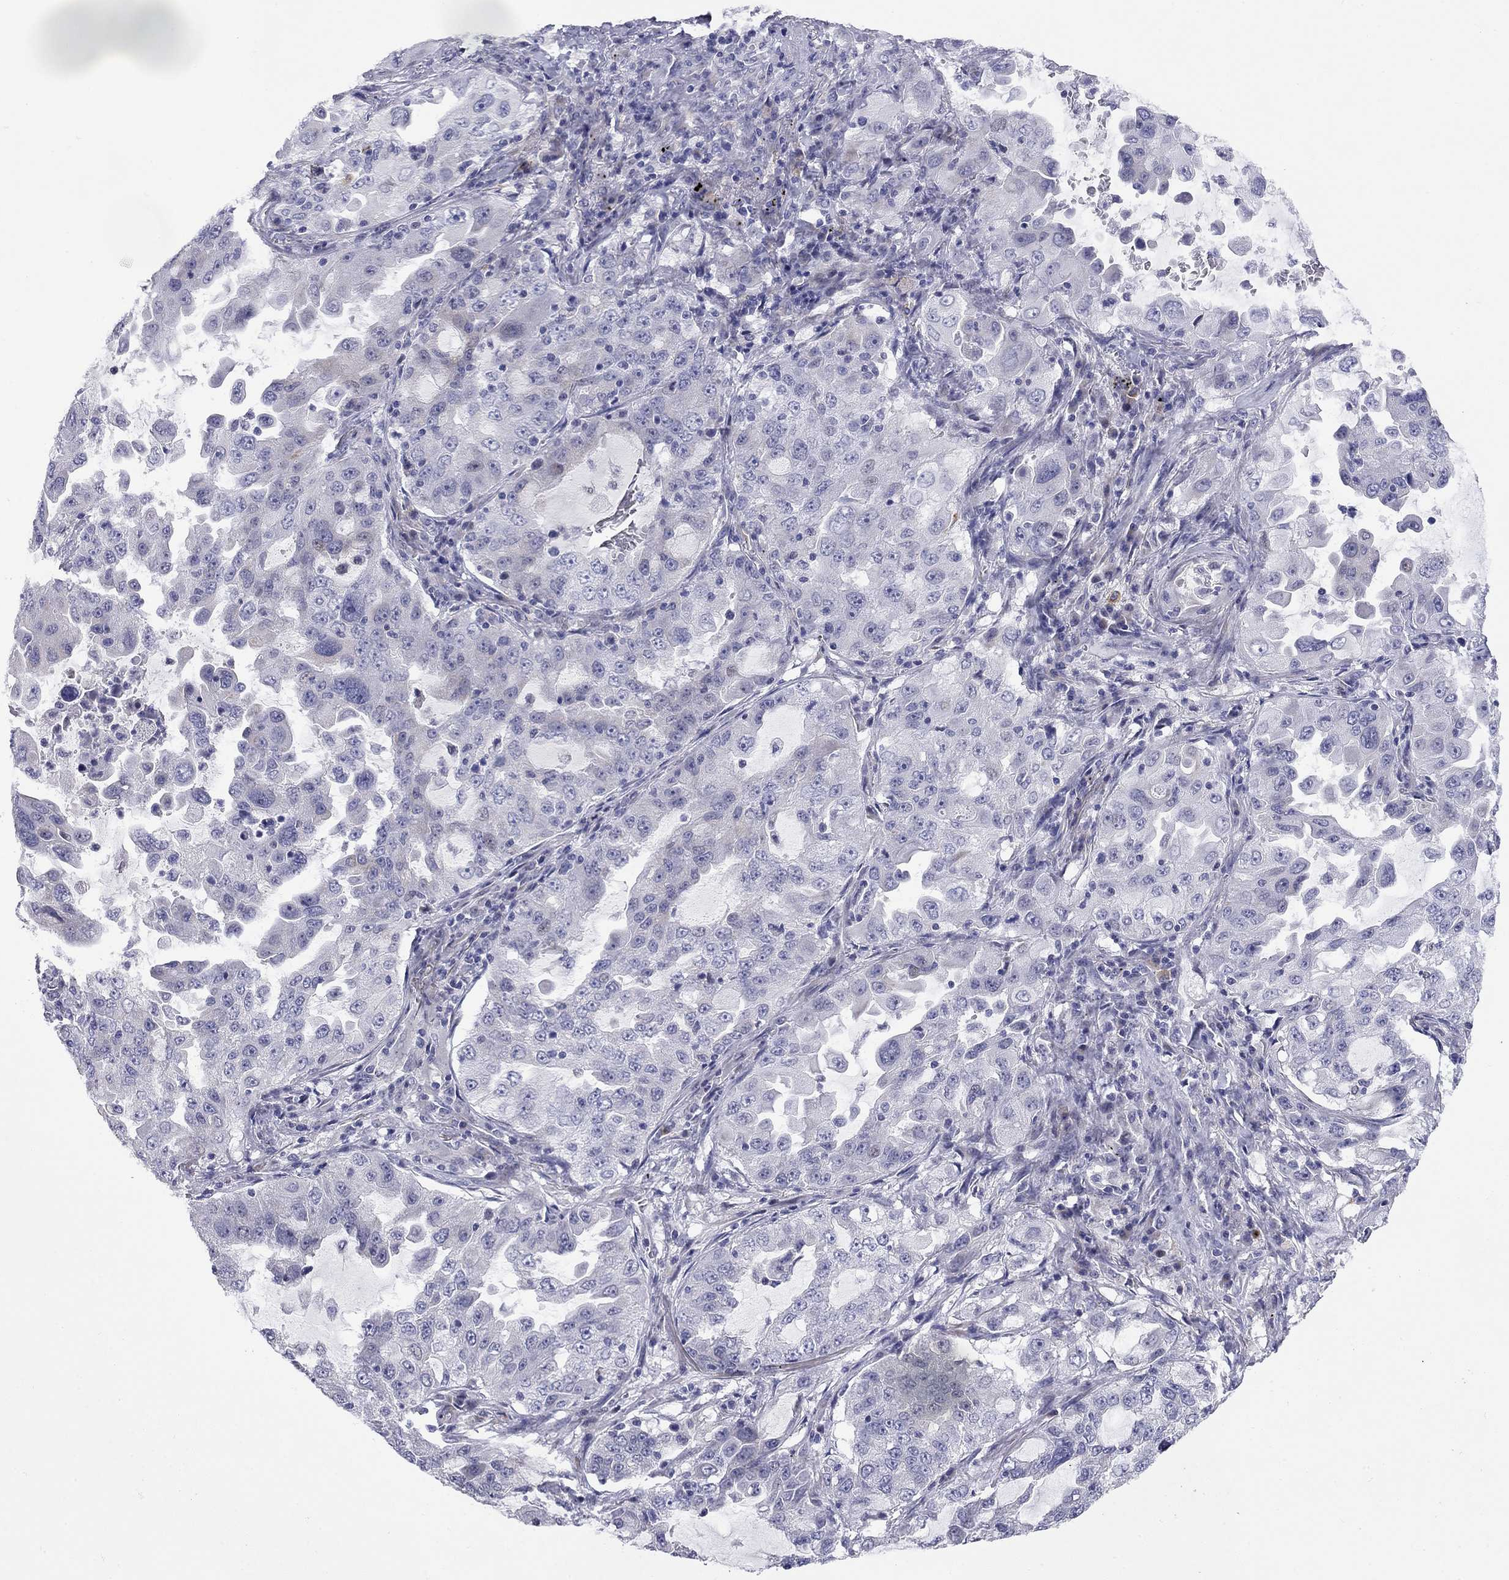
{"staining": {"intensity": "negative", "quantity": "none", "location": "none"}, "tissue": "lung cancer", "cell_type": "Tumor cells", "image_type": "cancer", "snomed": [{"axis": "morphology", "description": "Adenocarcinoma, NOS"}, {"axis": "topography", "description": "Lung"}], "caption": "An image of human adenocarcinoma (lung) is negative for staining in tumor cells.", "gene": "C8orf88", "patient": {"sex": "female", "age": 61}}